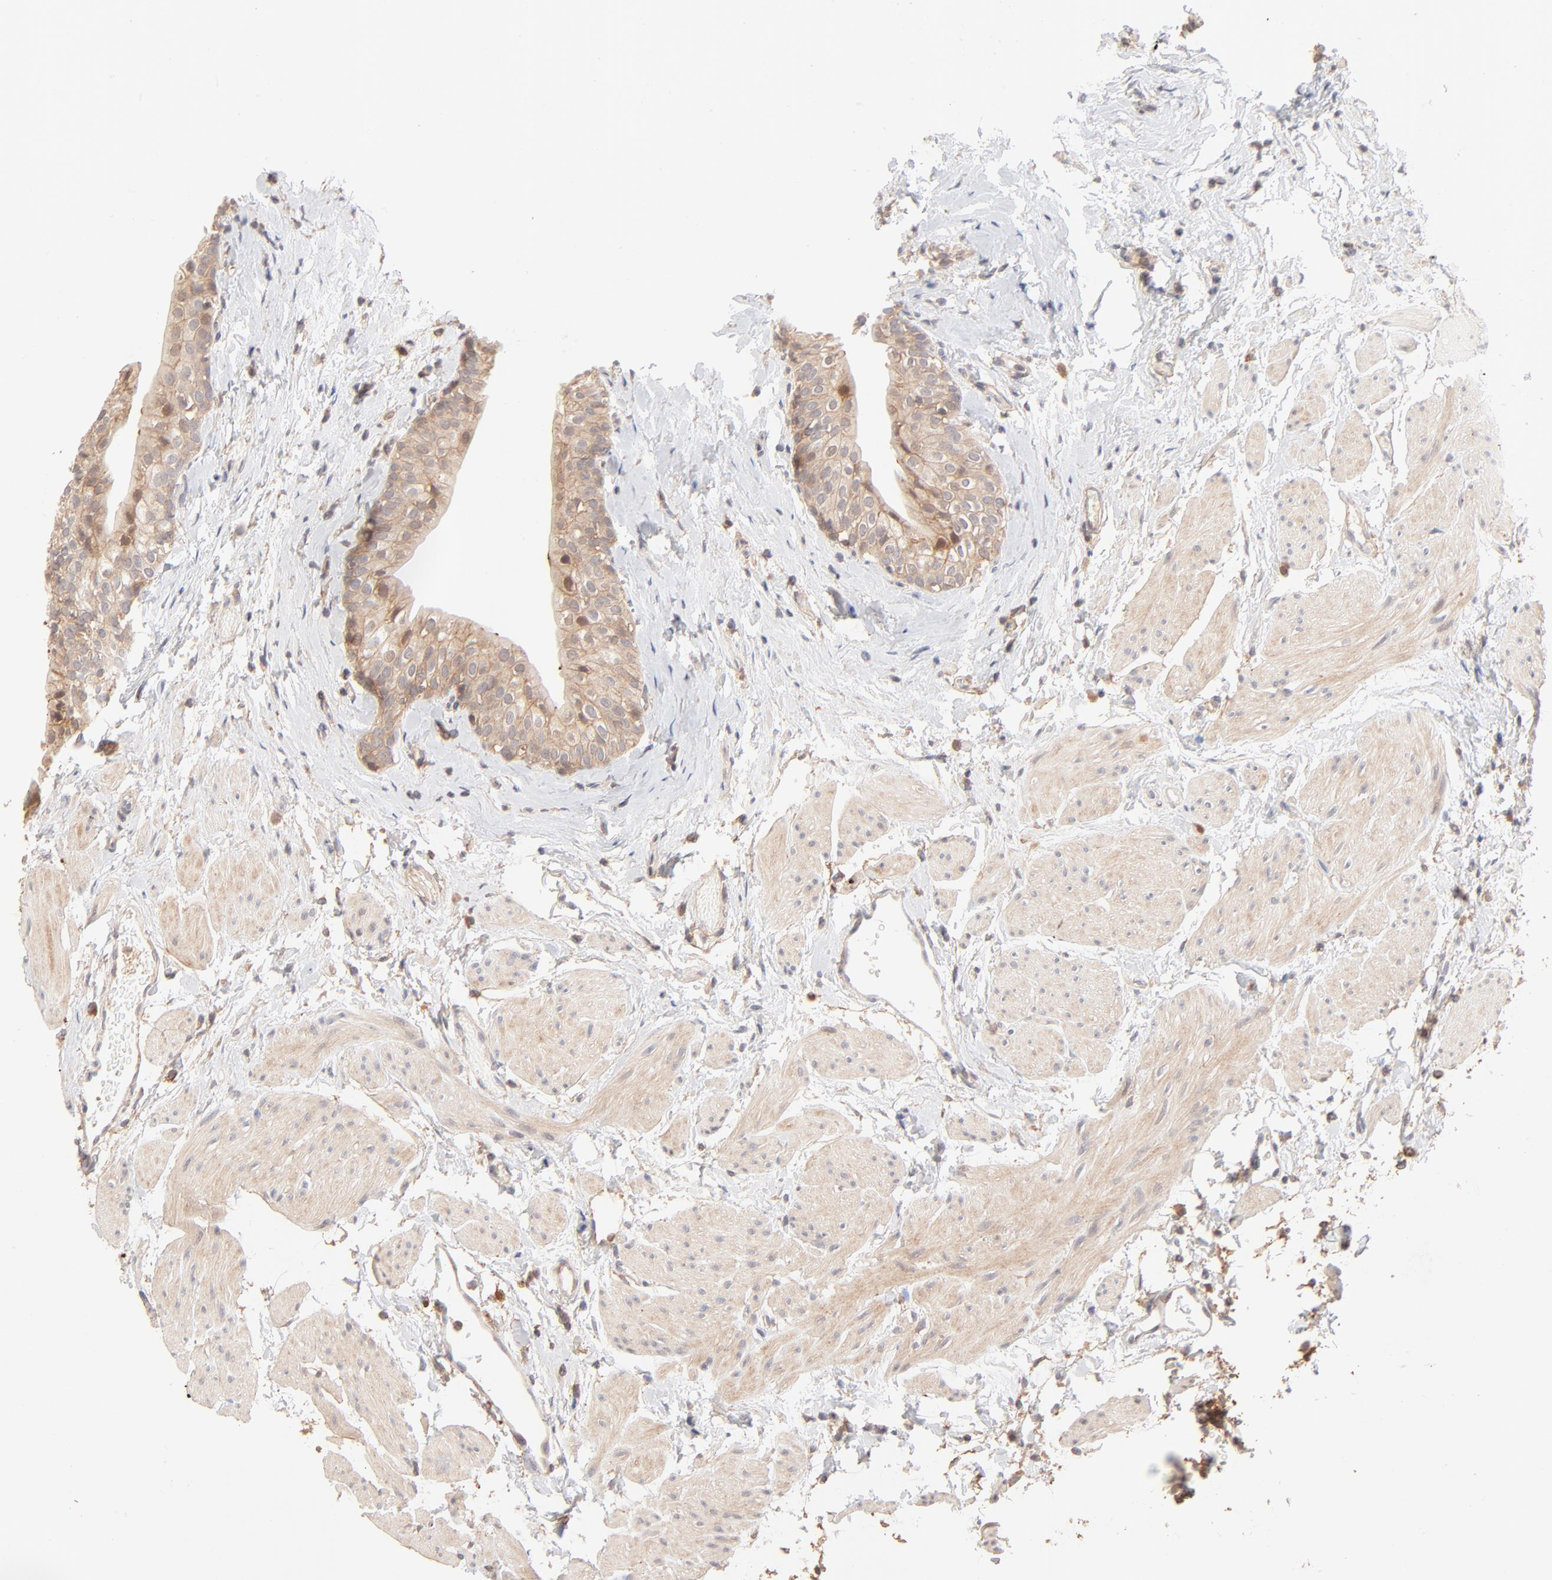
{"staining": {"intensity": "moderate", "quantity": ">75%", "location": "cytoplasmic/membranous"}, "tissue": "urinary bladder", "cell_type": "Urothelial cells", "image_type": "normal", "snomed": [{"axis": "morphology", "description": "Normal tissue, NOS"}, {"axis": "topography", "description": "Urinary bladder"}], "caption": "Immunohistochemical staining of benign urinary bladder displays moderate cytoplasmic/membranous protein positivity in approximately >75% of urothelial cells.", "gene": "CSPG4", "patient": {"sex": "male", "age": 59}}